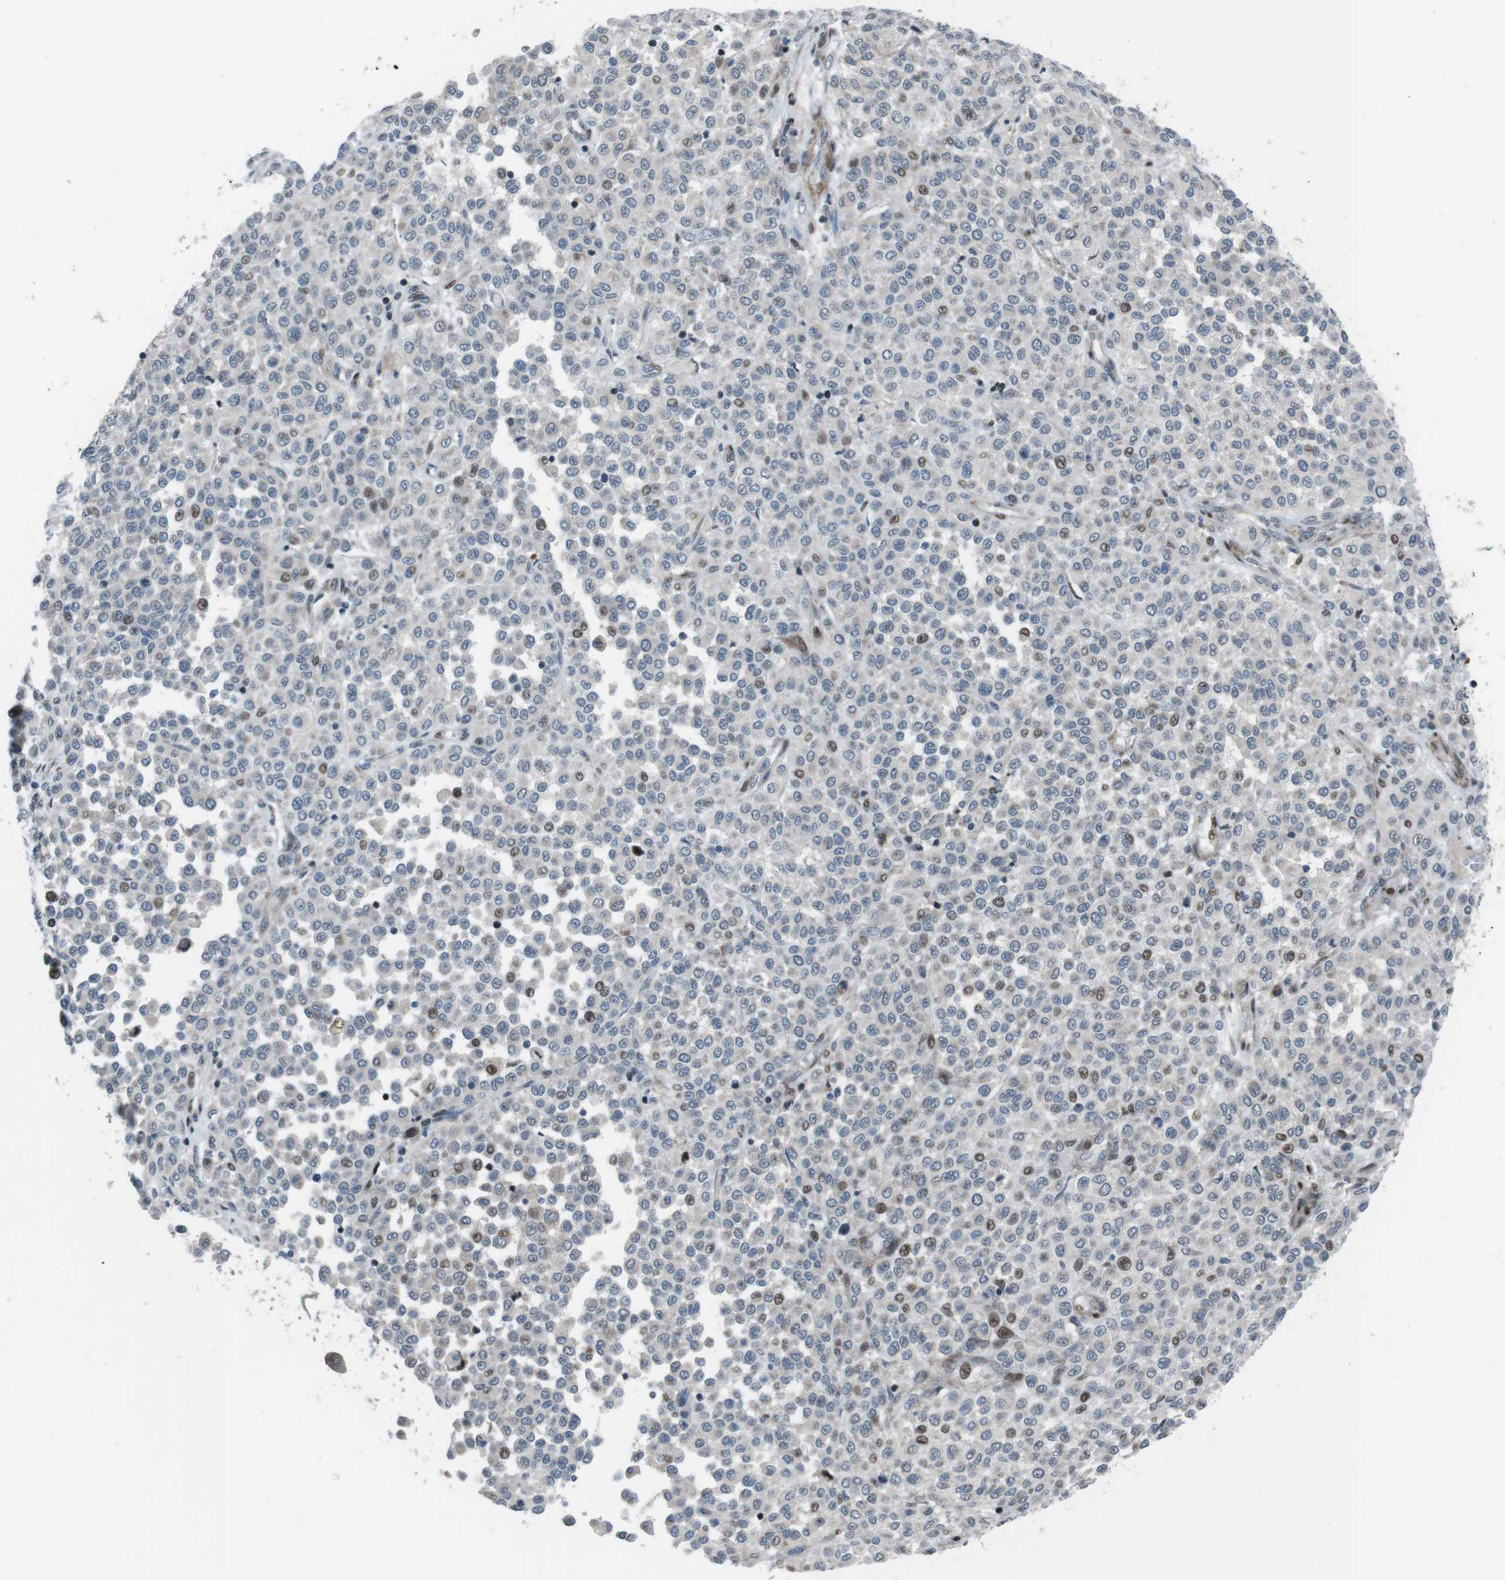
{"staining": {"intensity": "moderate", "quantity": "<25%", "location": "nuclear"}, "tissue": "melanoma", "cell_type": "Tumor cells", "image_type": "cancer", "snomed": [{"axis": "morphology", "description": "Malignant melanoma, Metastatic site"}, {"axis": "topography", "description": "Pancreas"}], "caption": "The image exhibits staining of malignant melanoma (metastatic site), revealing moderate nuclear protein staining (brown color) within tumor cells.", "gene": "PBRM1", "patient": {"sex": "female", "age": 30}}